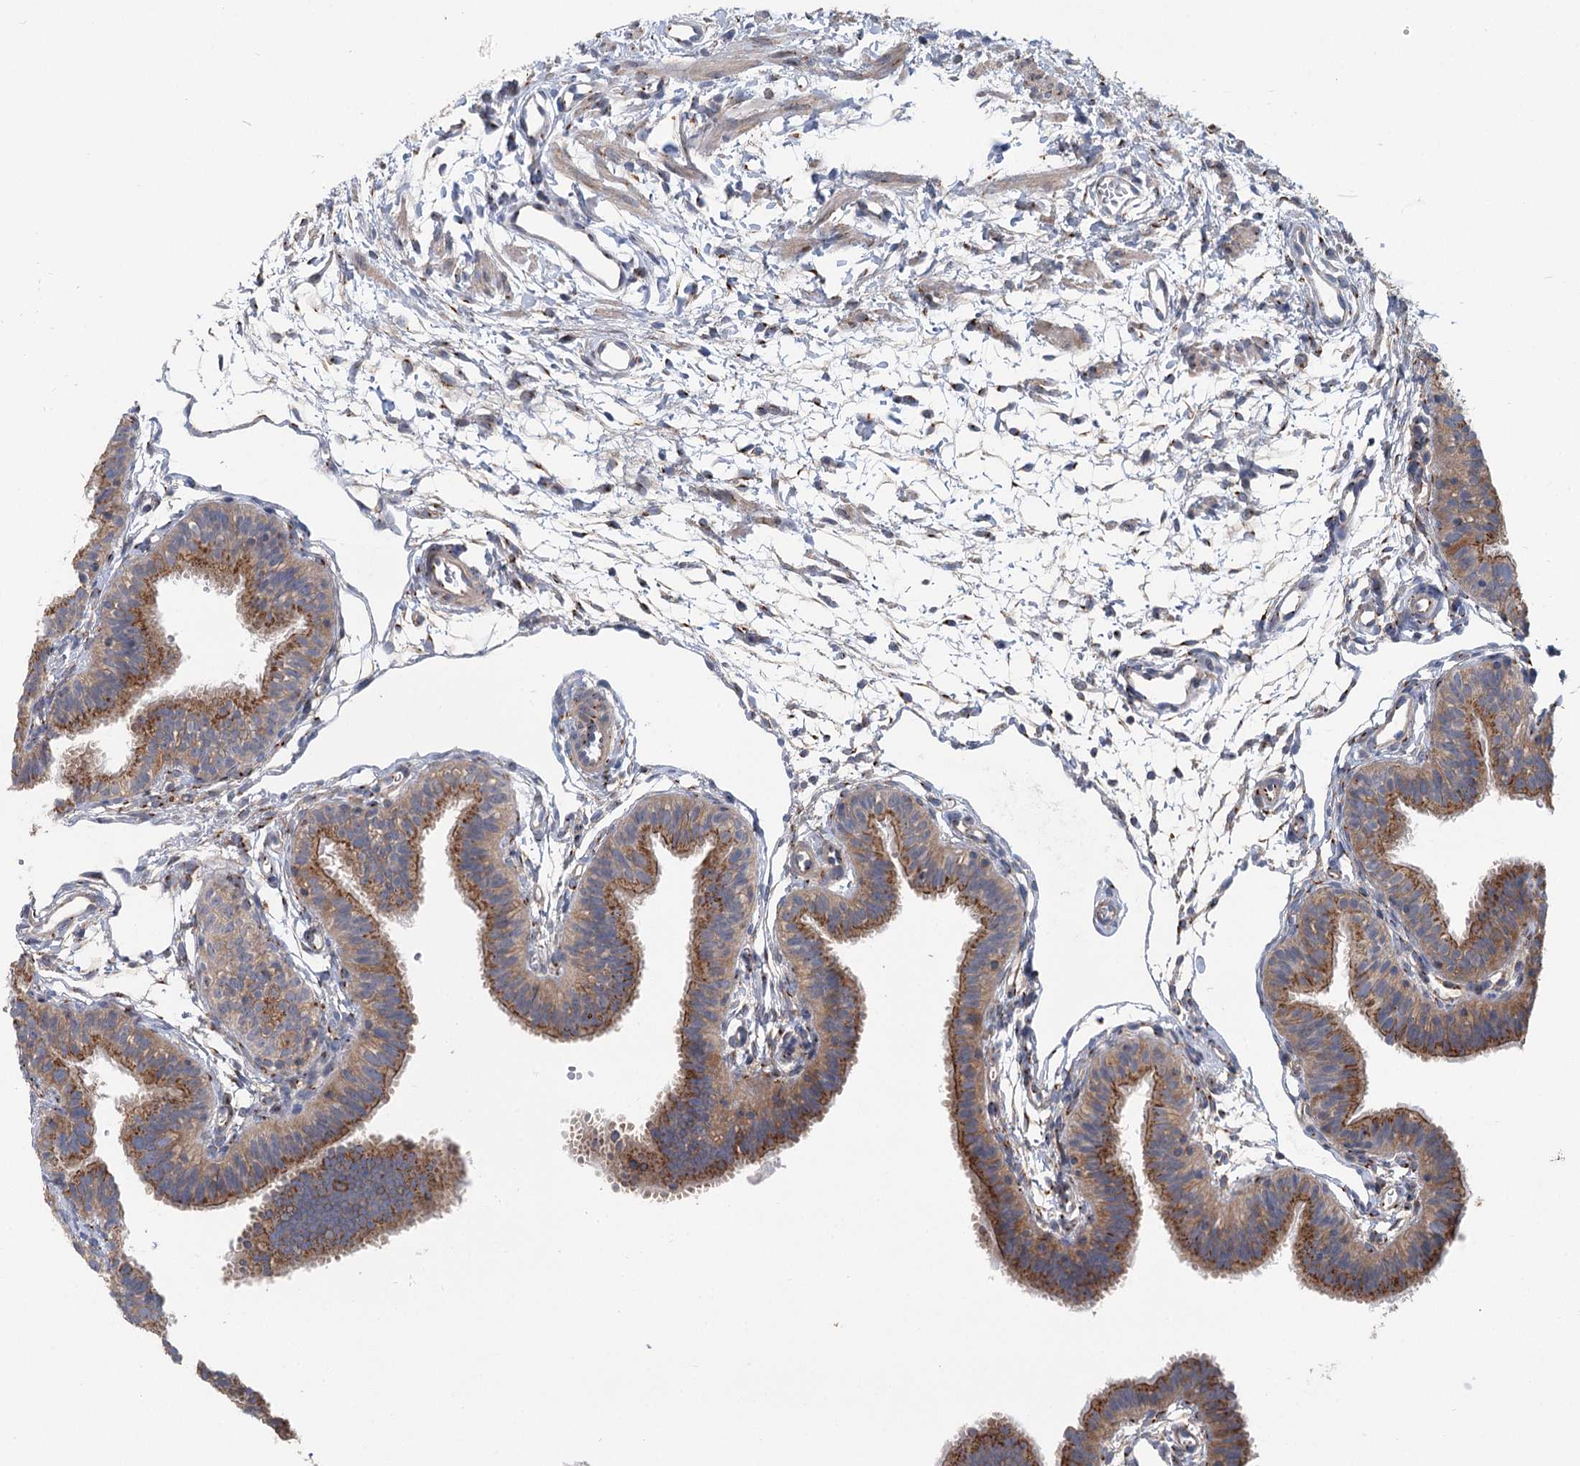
{"staining": {"intensity": "moderate", "quantity": ">75%", "location": "cytoplasmic/membranous"}, "tissue": "fallopian tube", "cell_type": "Glandular cells", "image_type": "normal", "snomed": [{"axis": "morphology", "description": "Normal tissue, NOS"}, {"axis": "topography", "description": "Fallopian tube"}], "caption": "Unremarkable fallopian tube demonstrates moderate cytoplasmic/membranous staining in approximately >75% of glandular cells, visualized by immunohistochemistry.", "gene": "ITIH5", "patient": {"sex": "female", "age": 35}}